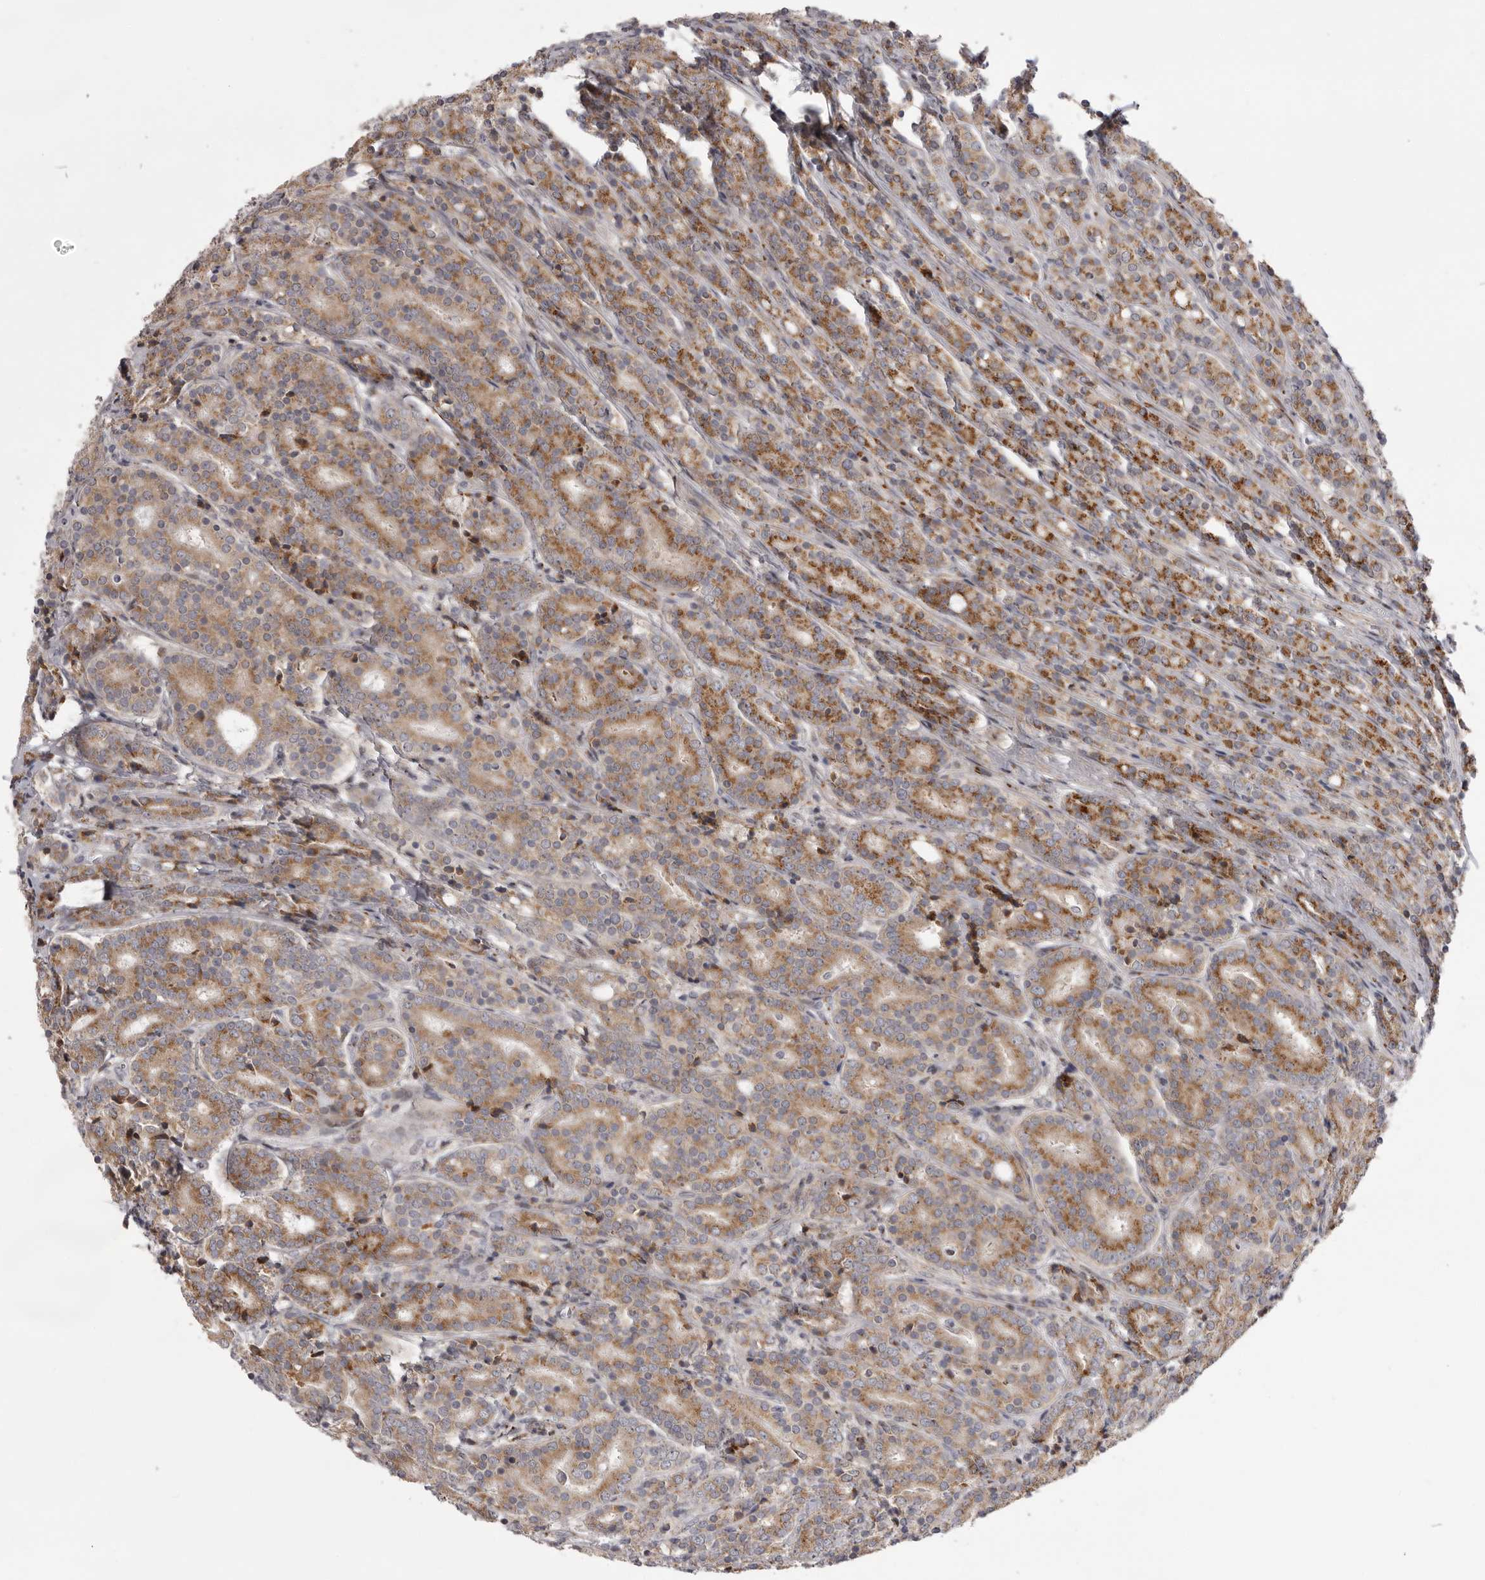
{"staining": {"intensity": "moderate", "quantity": ">75%", "location": "cytoplasmic/membranous"}, "tissue": "prostate cancer", "cell_type": "Tumor cells", "image_type": "cancer", "snomed": [{"axis": "morphology", "description": "Adenocarcinoma, High grade"}, {"axis": "topography", "description": "Prostate"}], "caption": "Protein expression analysis of high-grade adenocarcinoma (prostate) exhibits moderate cytoplasmic/membranous expression in approximately >75% of tumor cells.", "gene": "WDR47", "patient": {"sex": "male", "age": 62}}